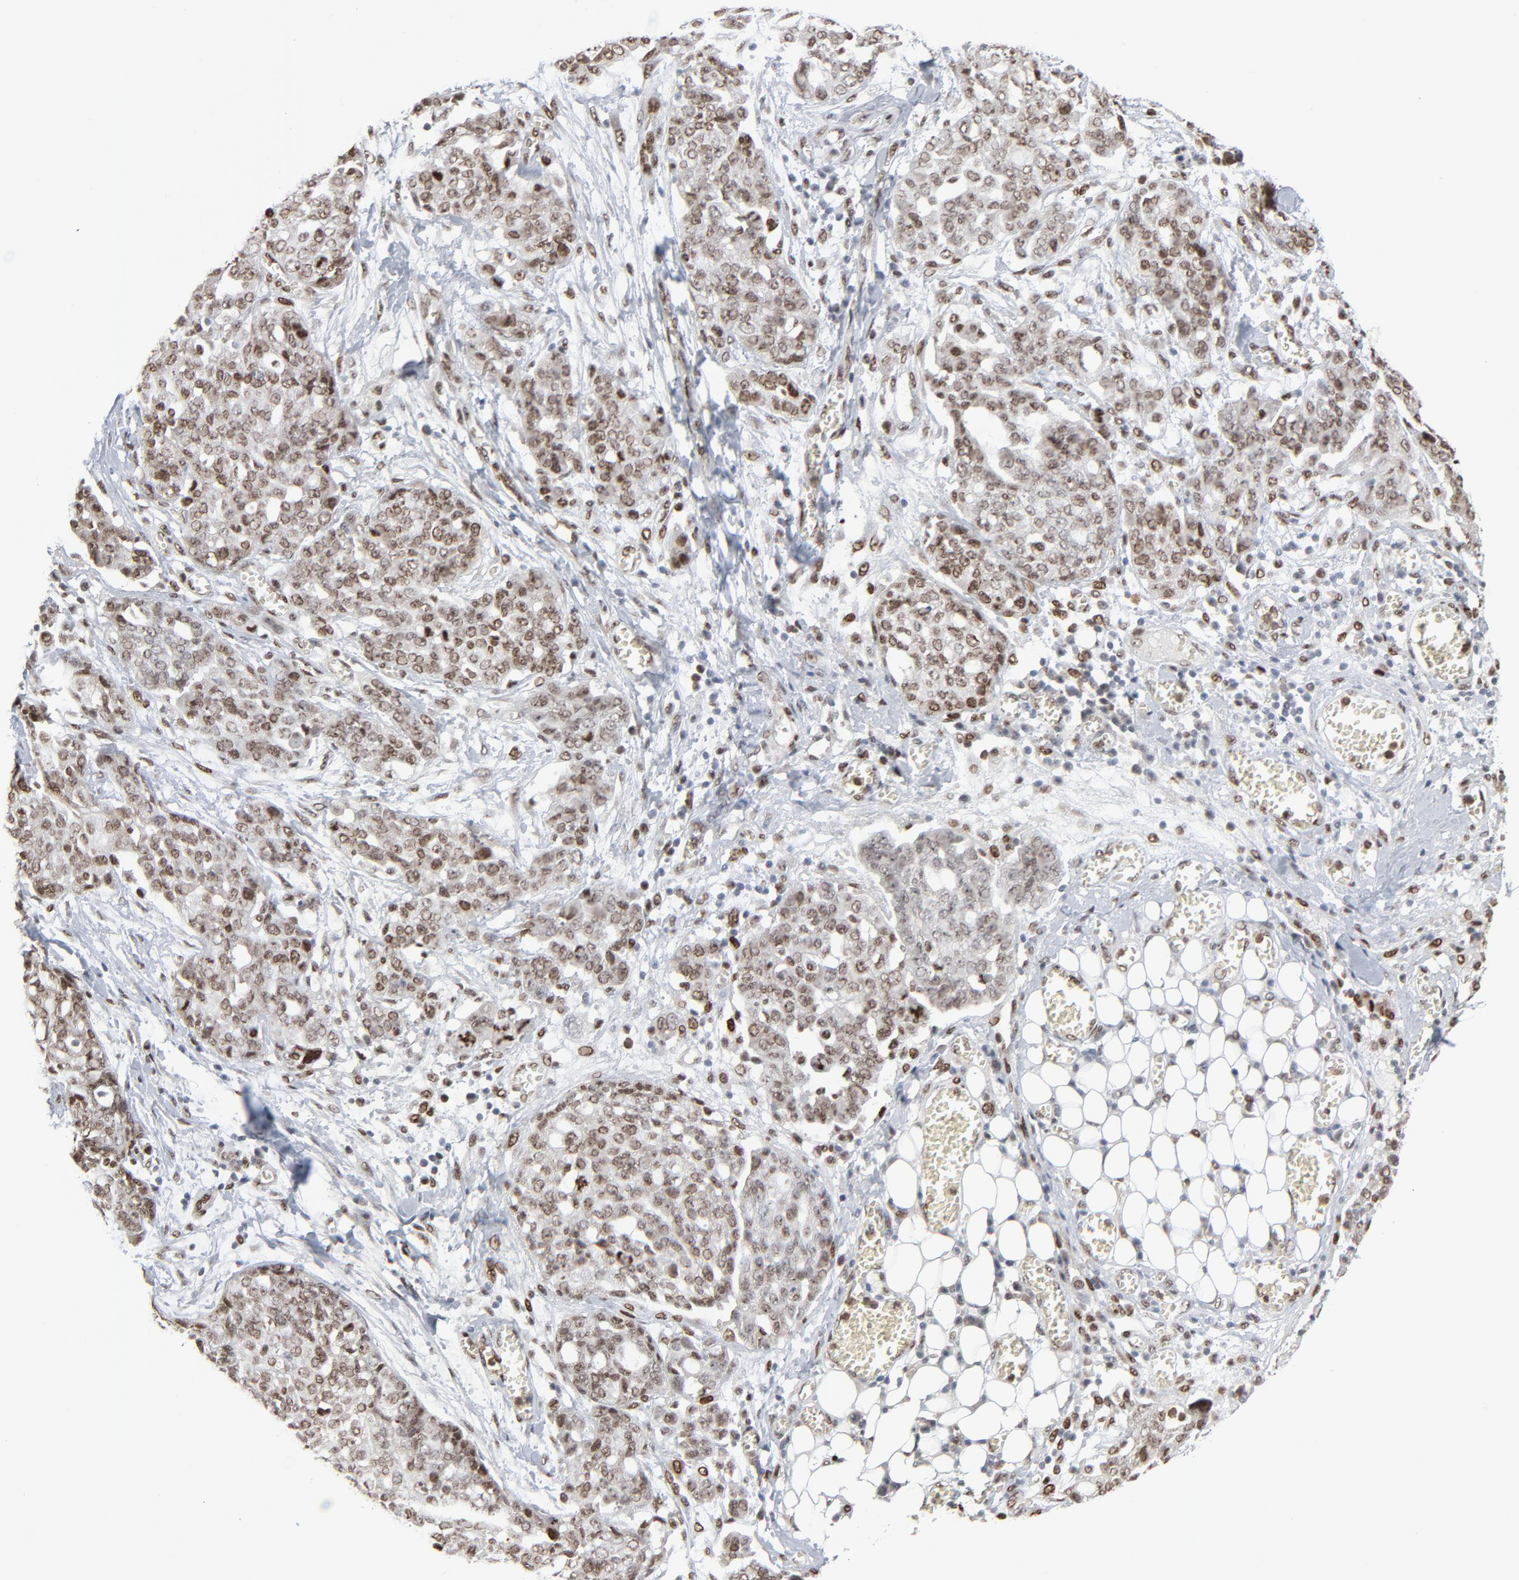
{"staining": {"intensity": "strong", "quantity": ">75%", "location": "nuclear"}, "tissue": "ovarian cancer", "cell_type": "Tumor cells", "image_type": "cancer", "snomed": [{"axis": "morphology", "description": "Cystadenocarcinoma, serous, NOS"}, {"axis": "topography", "description": "Soft tissue"}, {"axis": "topography", "description": "Ovary"}], "caption": "This is a histology image of immunohistochemistry staining of ovarian cancer (serous cystadenocarcinoma), which shows strong expression in the nuclear of tumor cells.", "gene": "CUX1", "patient": {"sex": "female", "age": 57}}